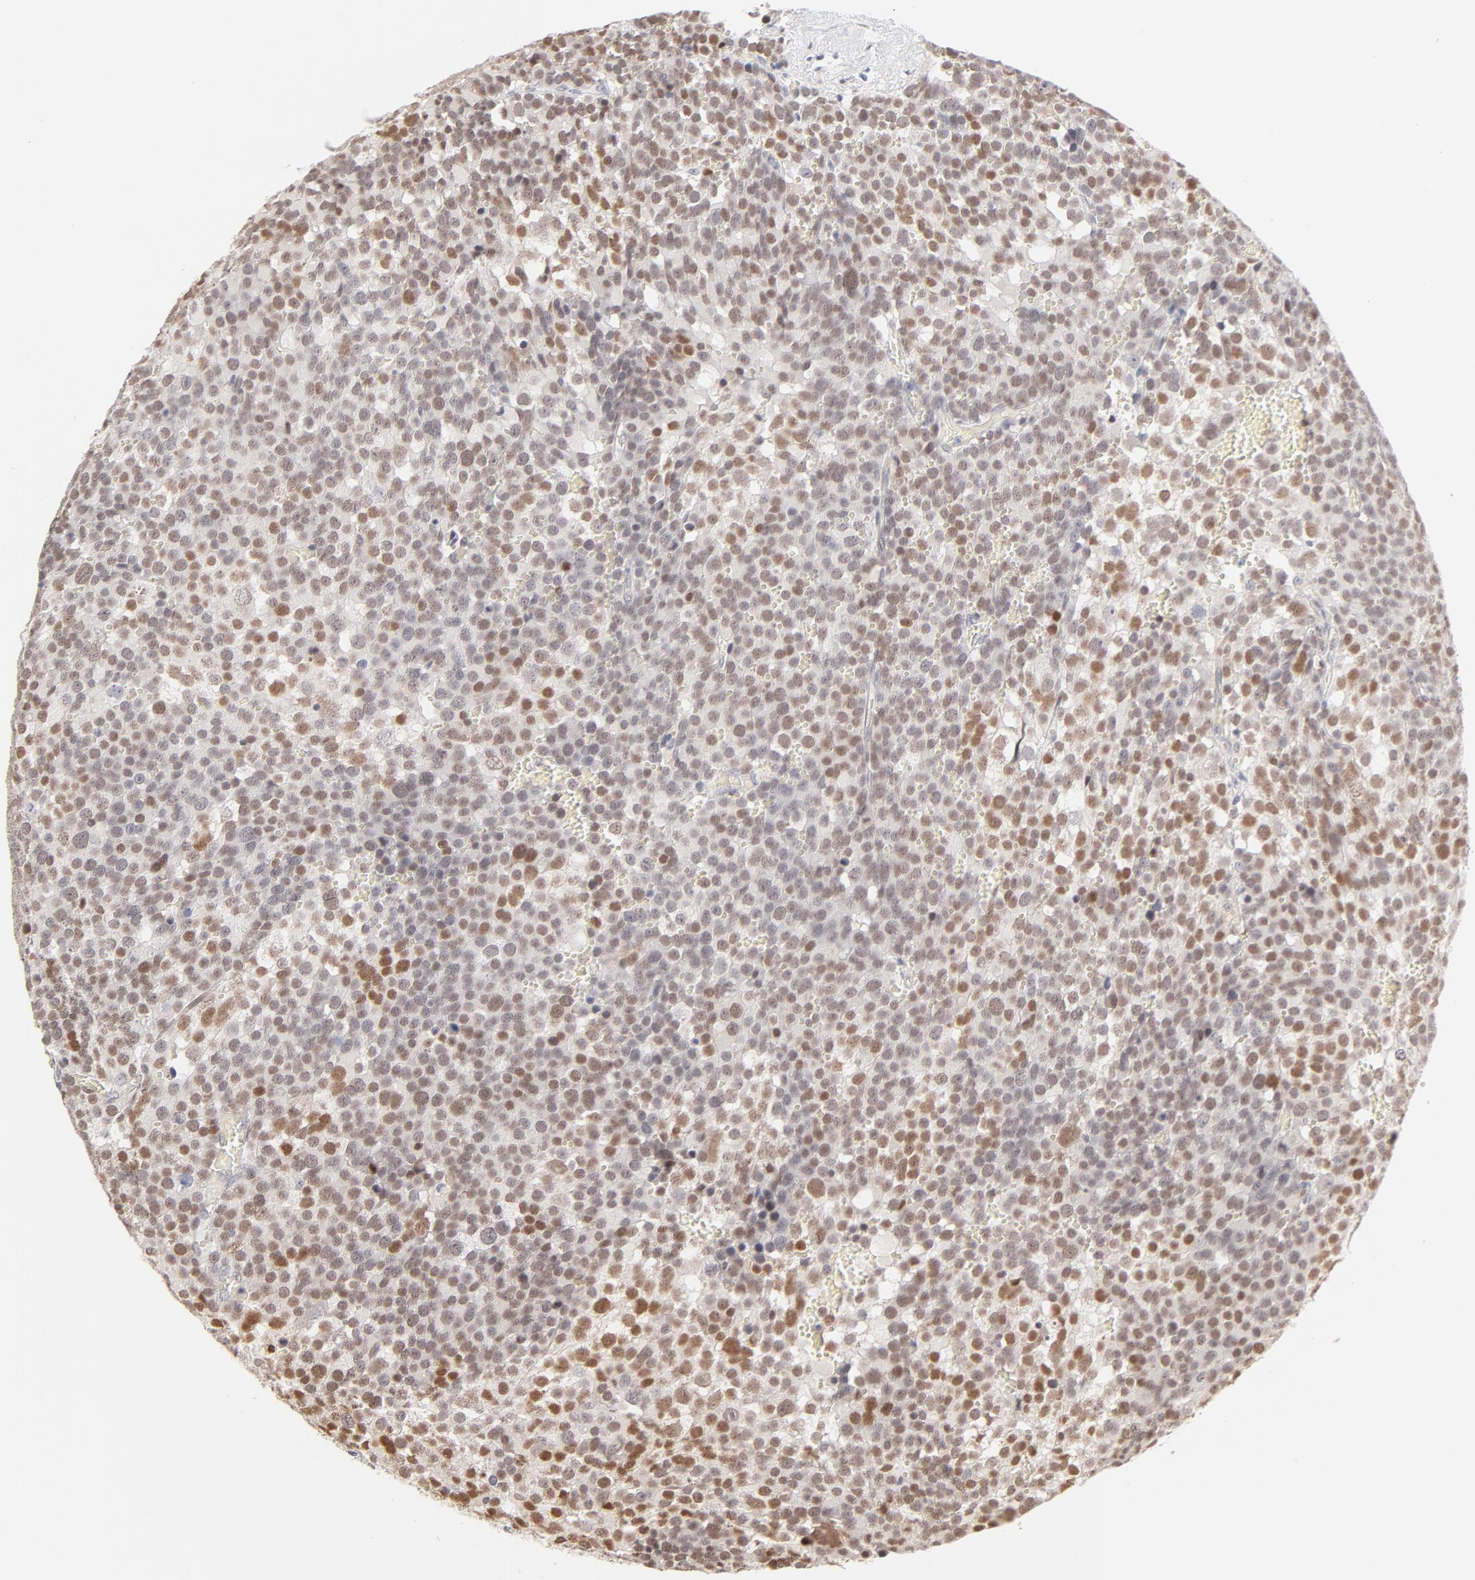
{"staining": {"intensity": "moderate", "quantity": "25%-75%", "location": "nuclear"}, "tissue": "testis cancer", "cell_type": "Tumor cells", "image_type": "cancer", "snomed": [{"axis": "morphology", "description": "Seminoma, NOS"}, {"axis": "topography", "description": "Testis"}], "caption": "Testis cancer stained with a brown dye displays moderate nuclear positive staining in about 25%-75% of tumor cells.", "gene": "PBX3", "patient": {"sex": "male", "age": 71}}